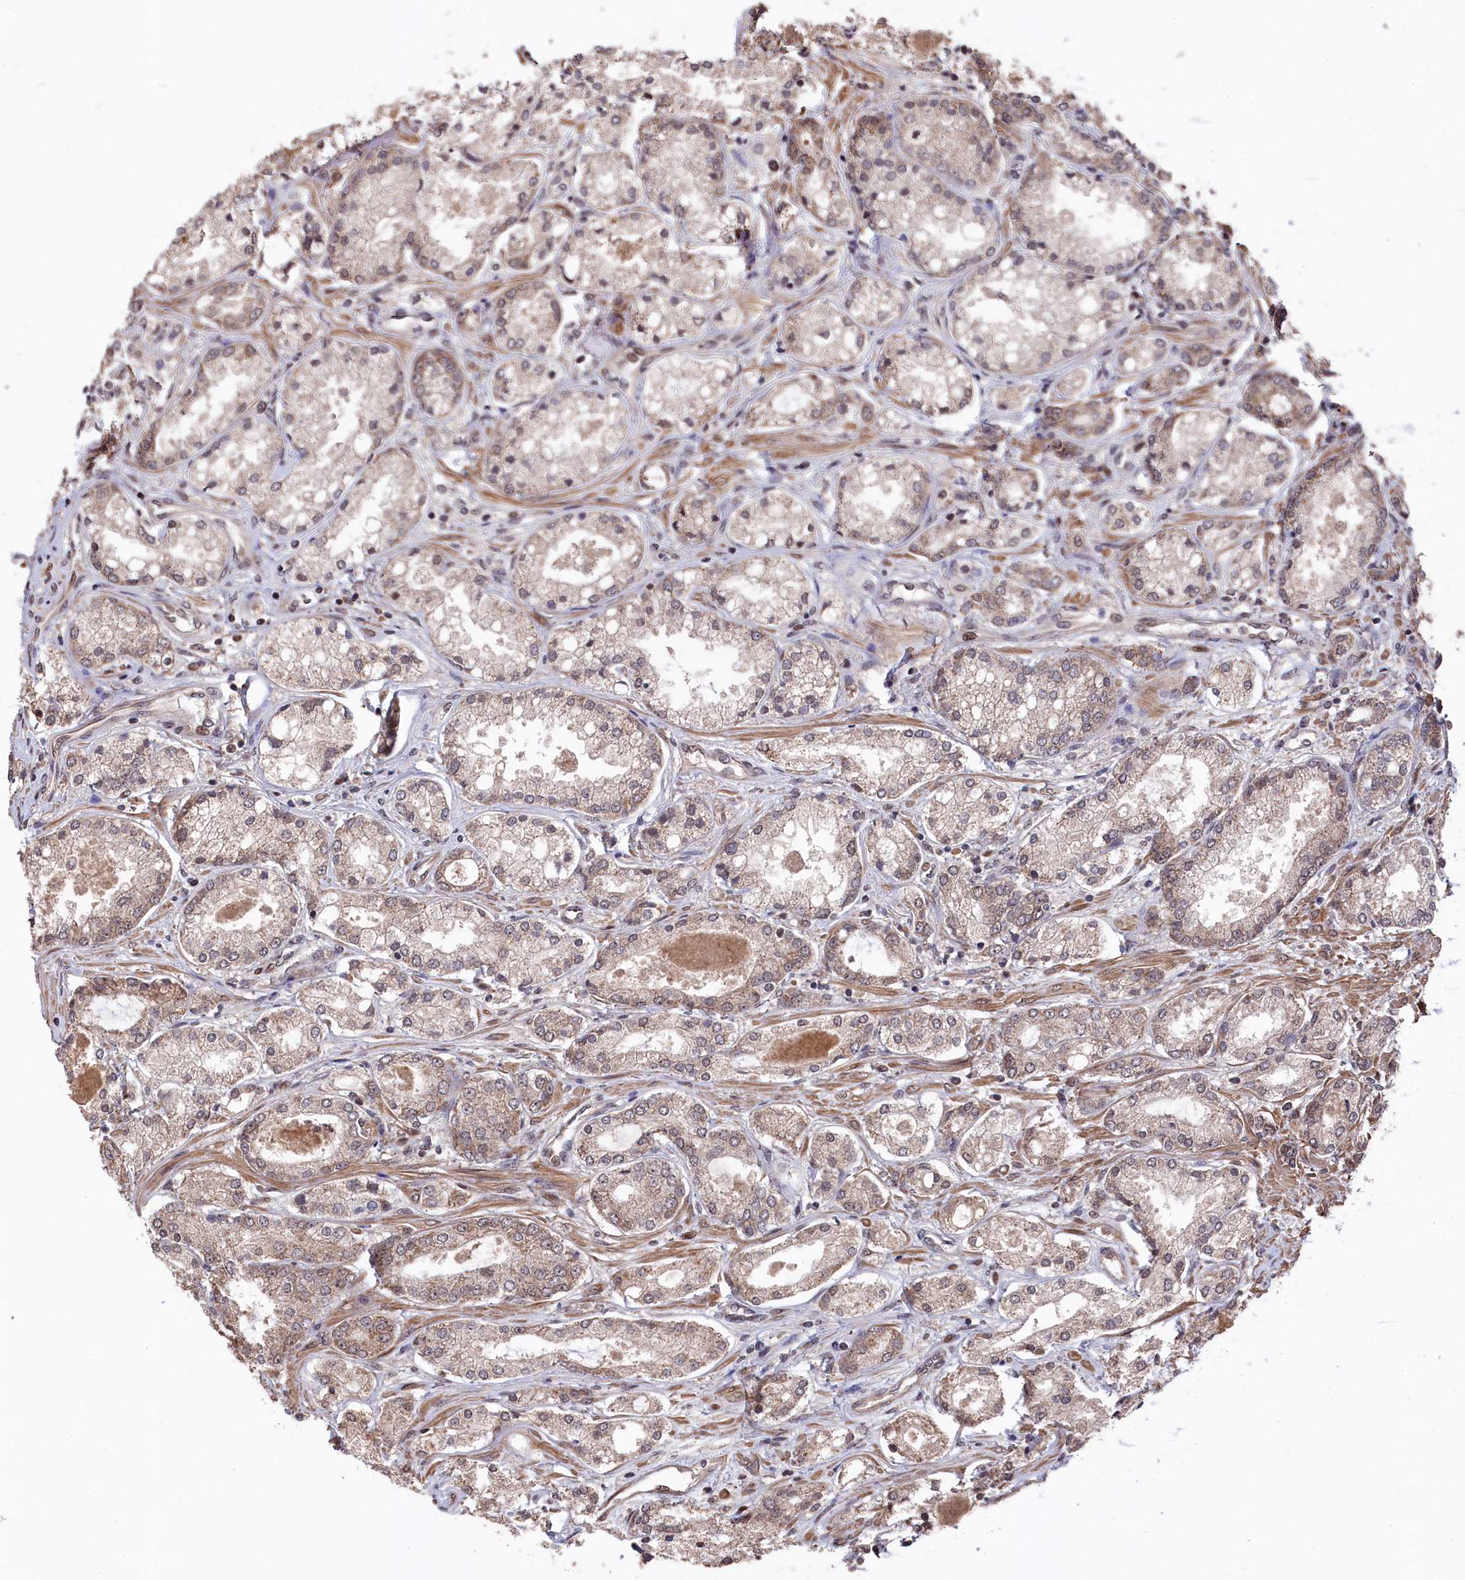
{"staining": {"intensity": "weak", "quantity": ">75%", "location": "cytoplasmic/membranous"}, "tissue": "prostate cancer", "cell_type": "Tumor cells", "image_type": "cancer", "snomed": [{"axis": "morphology", "description": "Adenocarcinoma, Low grade"}, {"axis": "topography", "description": "Prostate"}], "caption": "An immunohistochemistry histopathology image of neoplastic tissue is shown. Protein staining in brown shows weak cytoplasmic/membranous positivity in adenocarcinoma (low-grade) (prostate) within tumor cells.", "gene": "CLPX", "patient": {"sex": "male", "age": 68}}